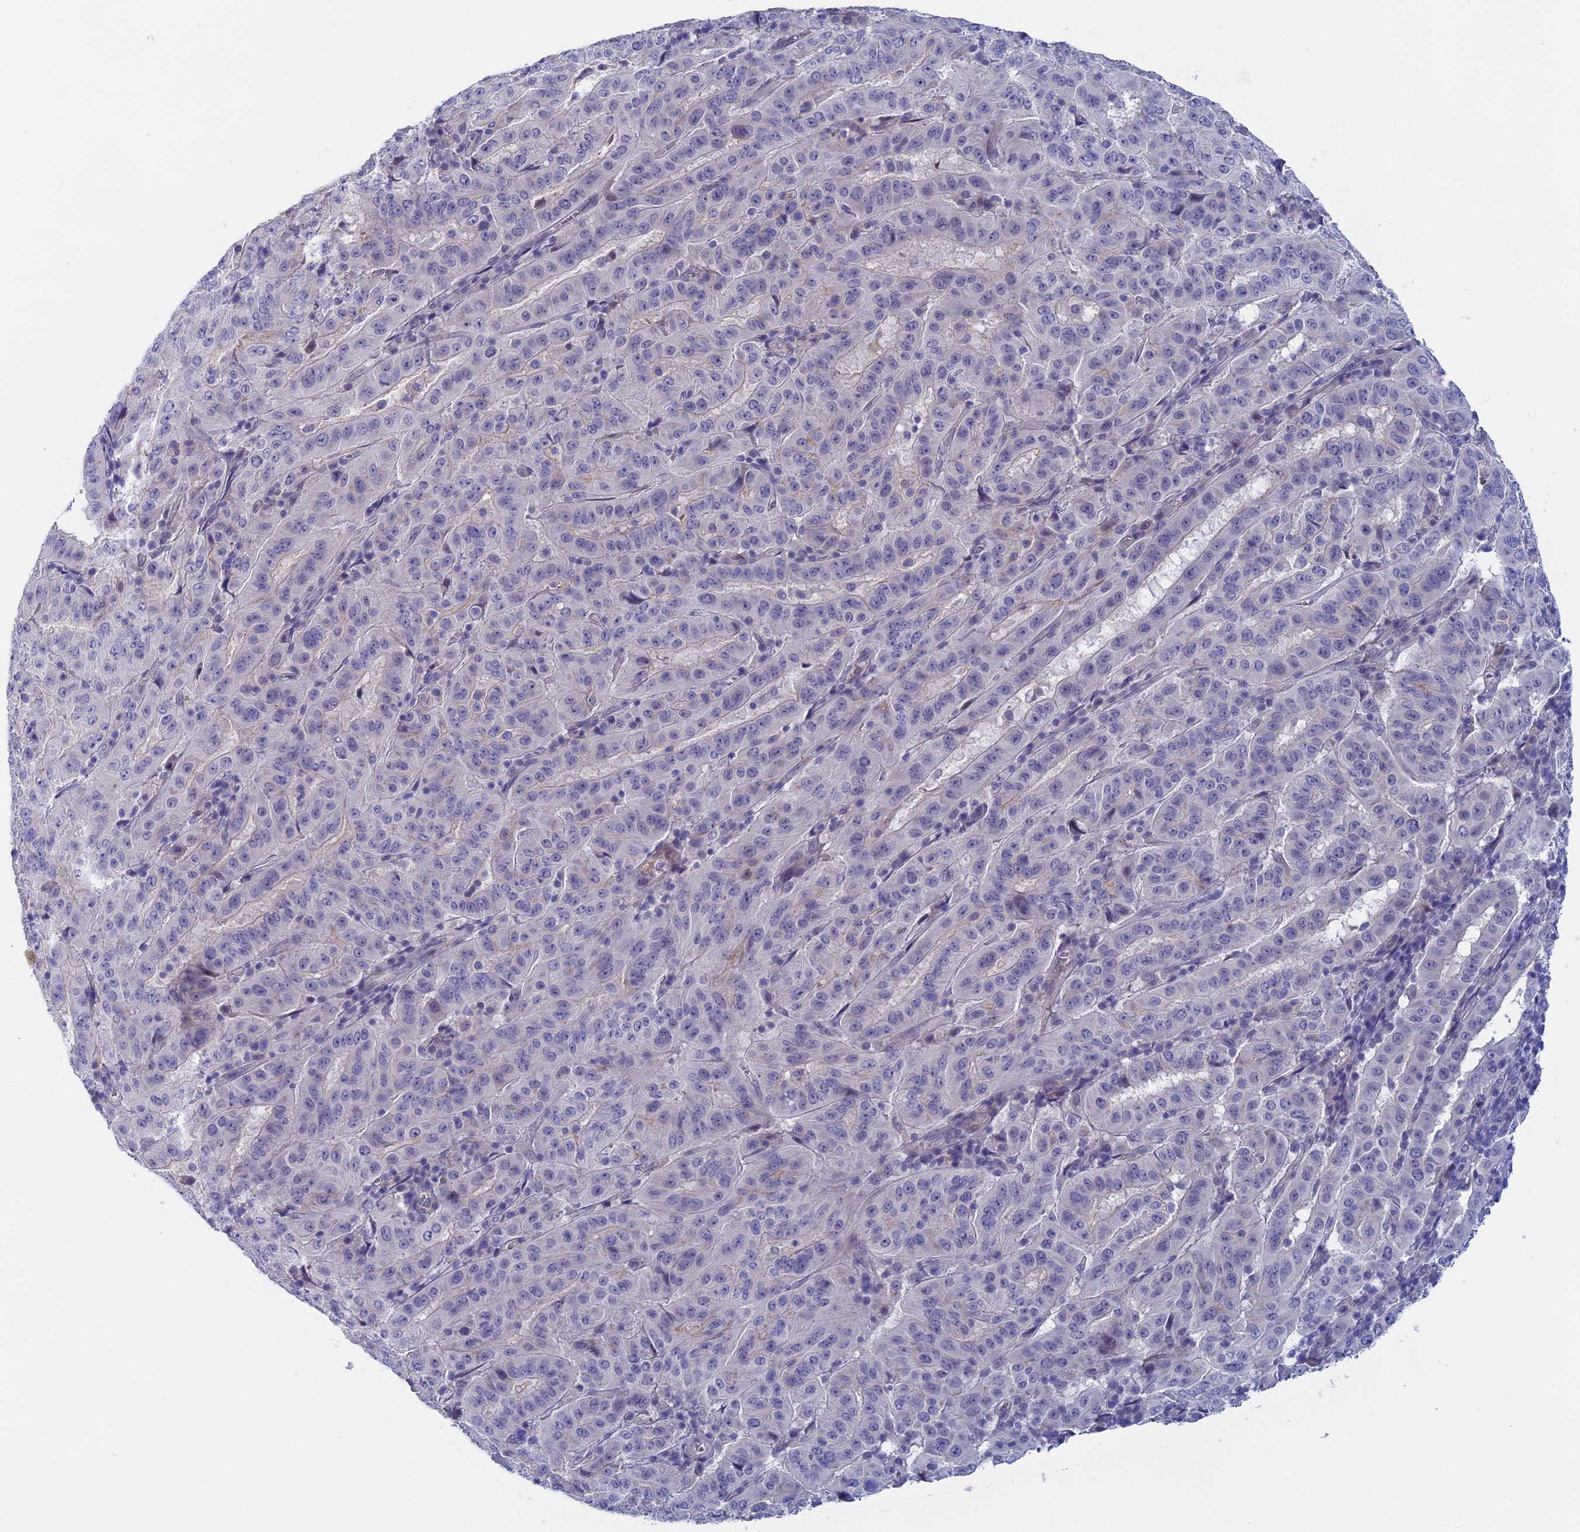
{"staining": {"intensity": "negative", "quantity": "none", "location": "none"}, "tissue": "pancreatic cancer", "cell_type": "Tumor cells", "image_type": "cancer", "snomed": [{"axis": "morphology", "description": "Adenocarcinoma, NOS"}, {"axis": "topography", "description": "Pancreas"}], "caption": "A high-resolution photomicrograph shows IHC staining of pancreatic cancer, which shows no significant staining in tumor cells.", "gene": "GLB1L", "patient": {"sex": "male", "age": 63}}